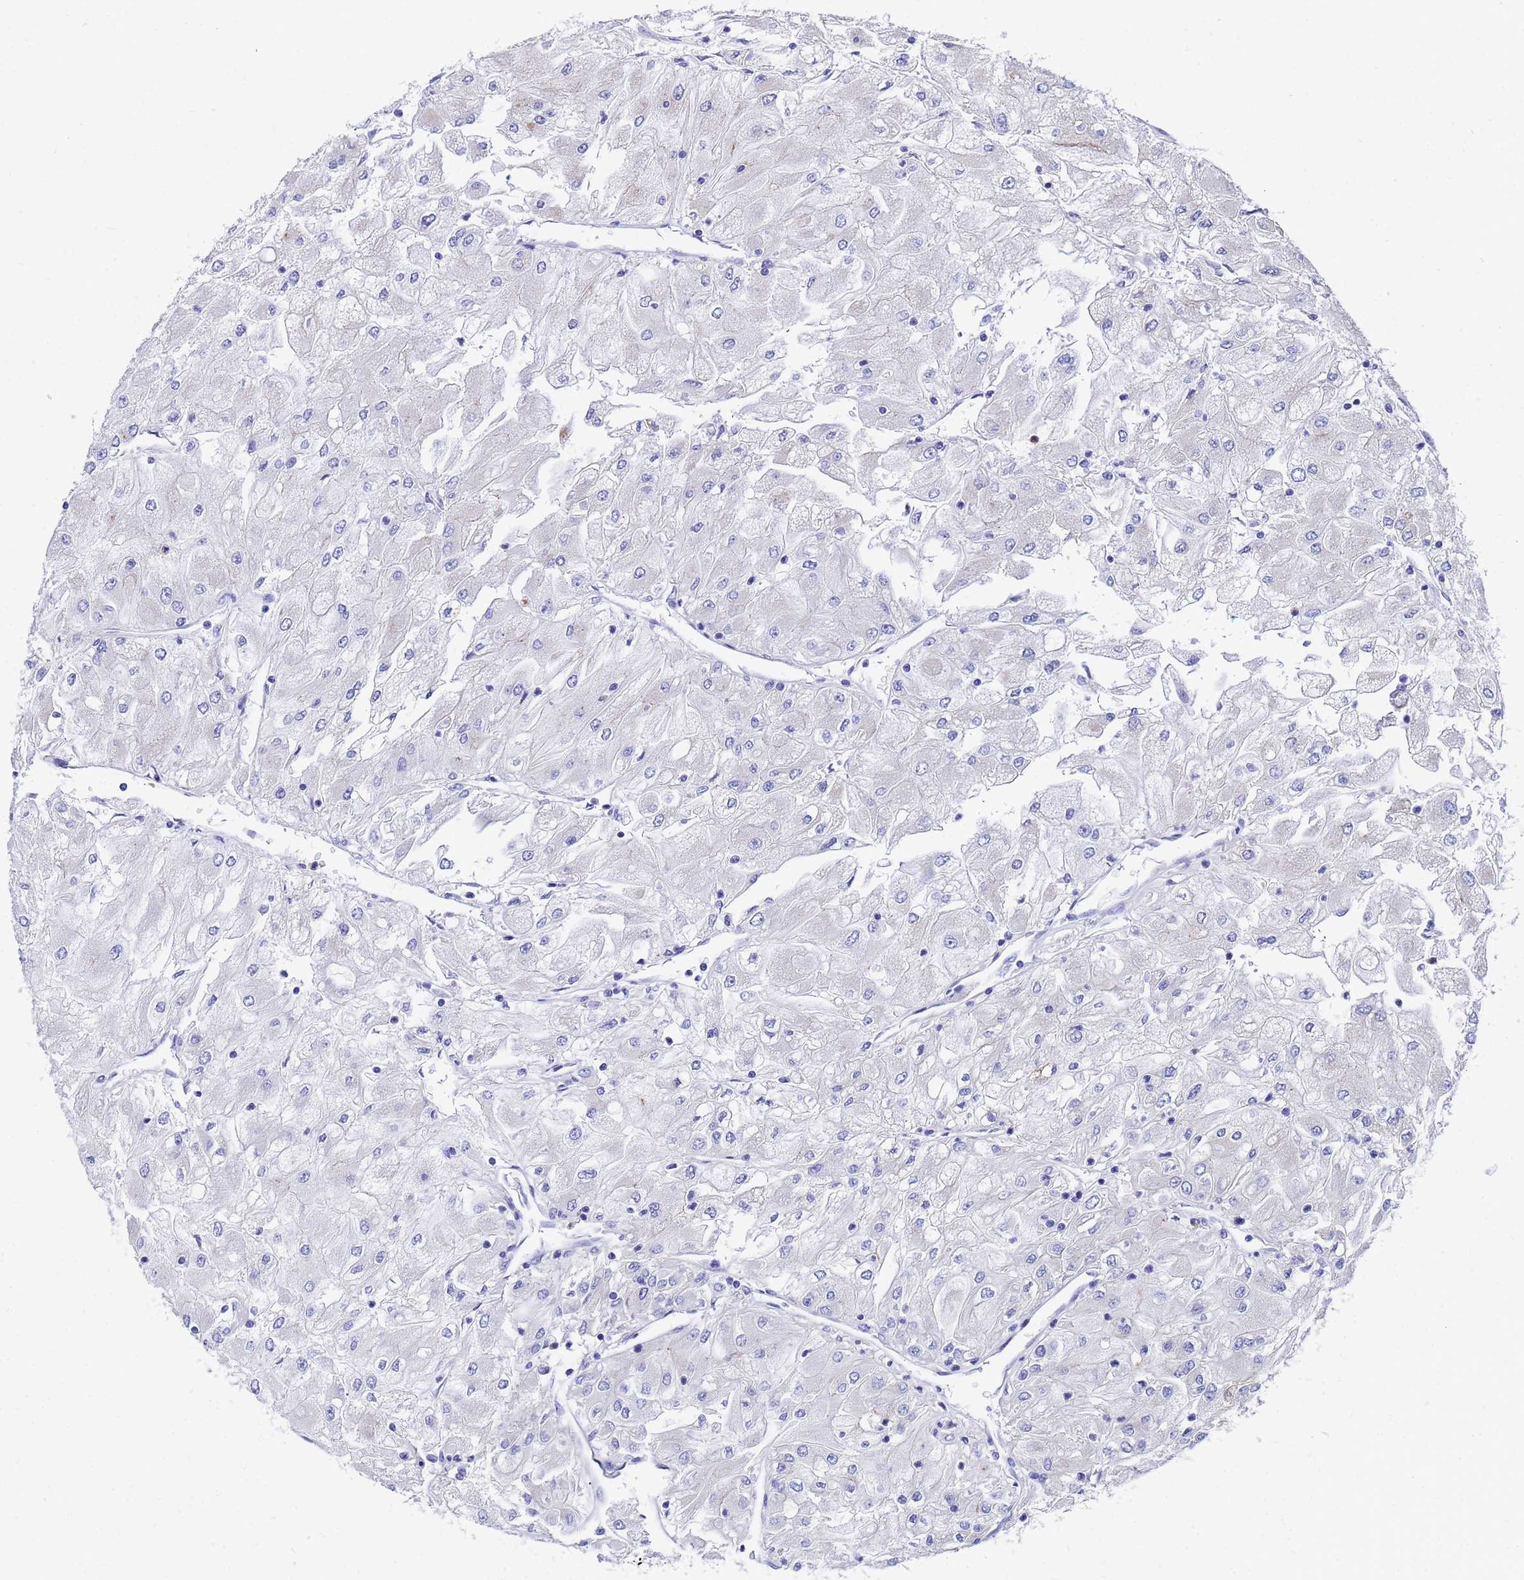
{"staining": {"intensity": "negative", "quantity": "none", "location": "none"}, "tissue": "renal cancer", "cell_type": "Tumor cells", "image_type": "cancer", "snomed": [{"axis": "morphology", "description": "Adenocarcinoma, NOS"}, {"axis": "topography", "description": "Kidney"}], "caption": "Immunohistochemical staining of human renal cancer (adenocarcinoma) exhibits no significant staining in tumor cells.", "gene": "TM4SF4", "patient": {"sex": "male", "age": 80}}